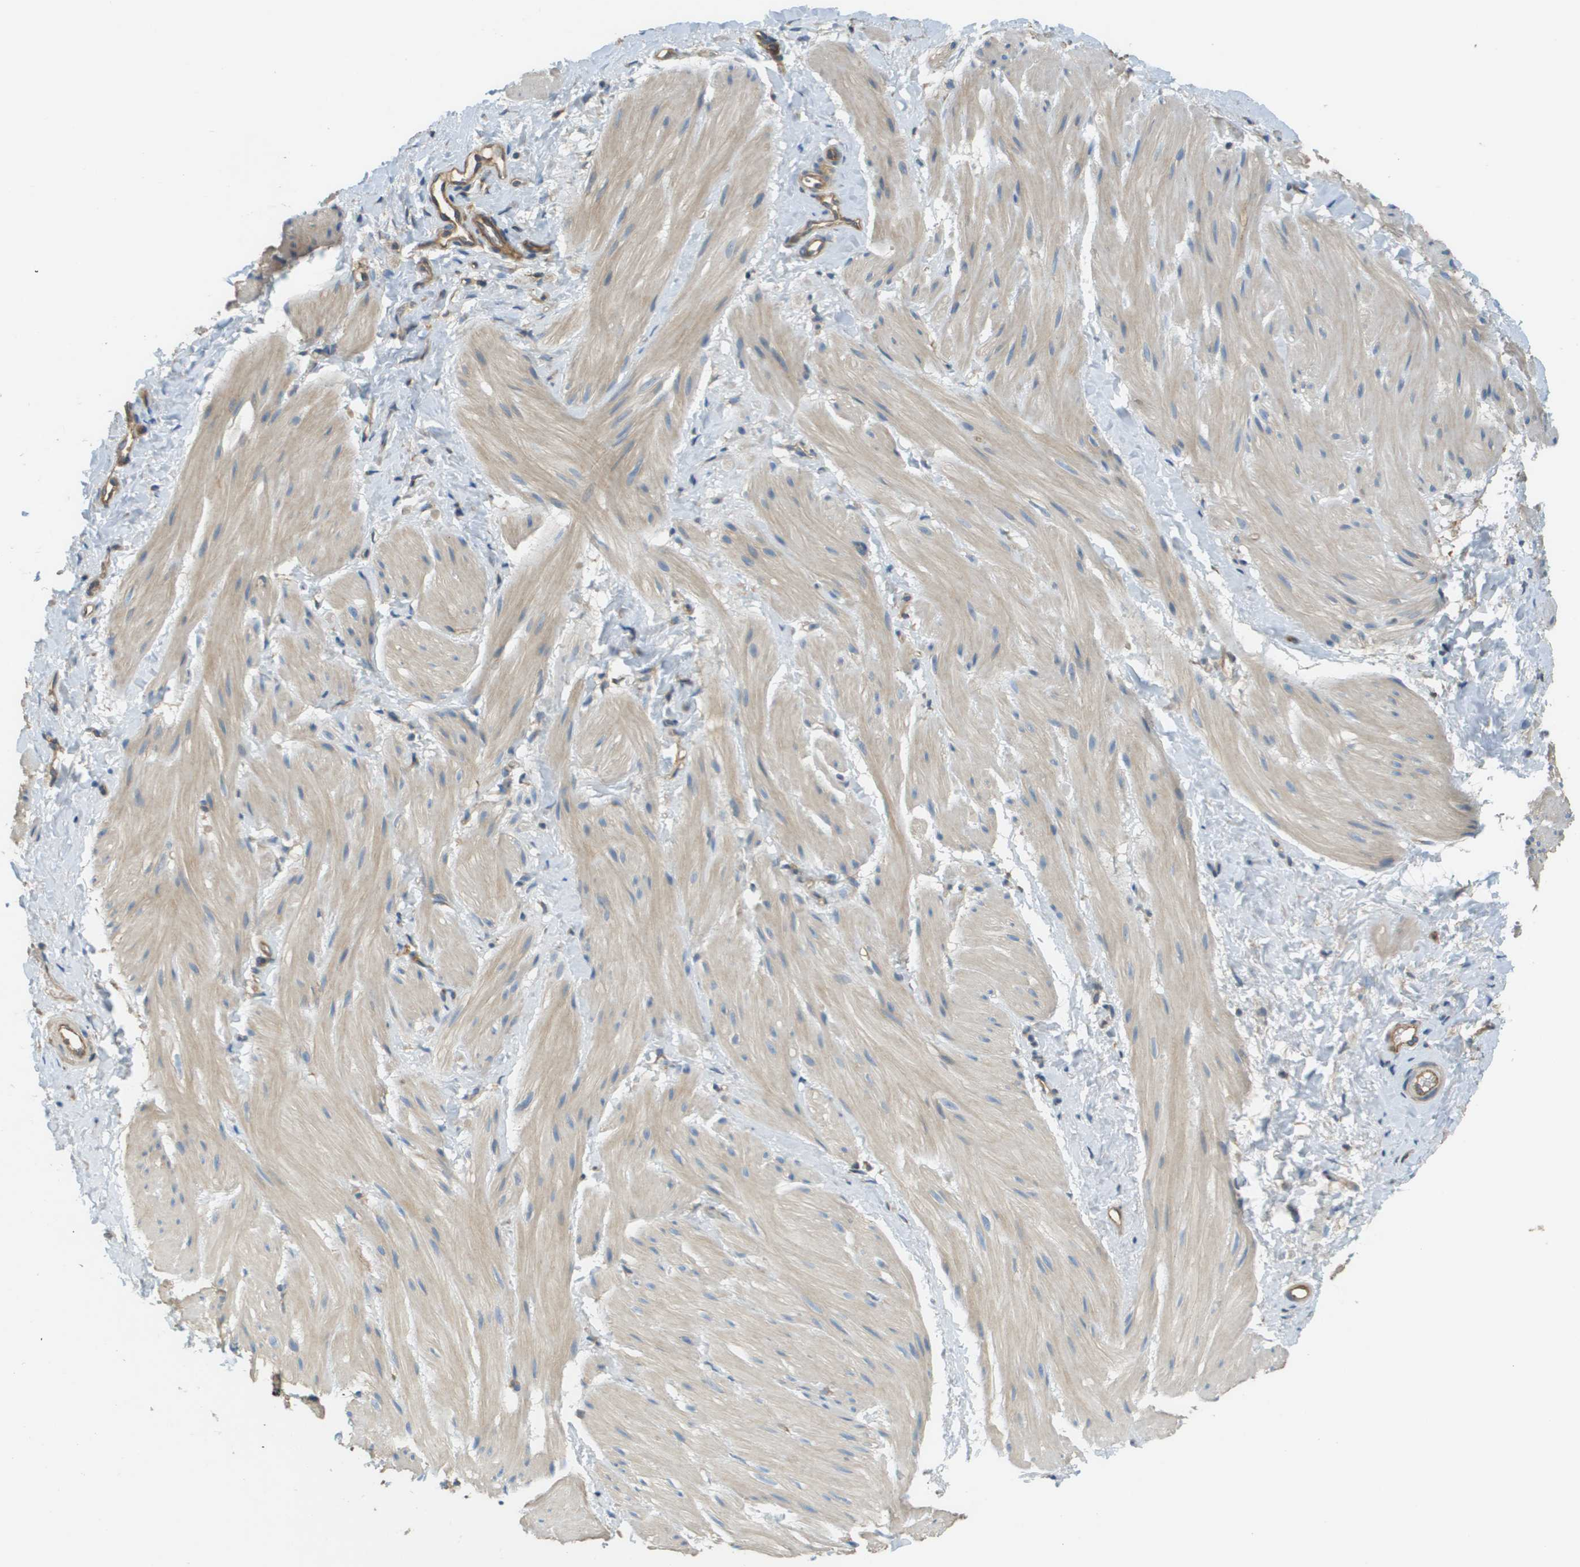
{"staining": {"intensity": "weak", "quantity": "25%-75%", "location": "cytoplasmic/membranous"}, "tissue": "smooth muscle", "cell_type": "Smooth muscle cells", "image_type": "normal", "snomed": [{"axis": "morphology", "description": "Normal tissue, NOS"}, {"axis": "topography", "description": "Smooth muscle"}], "caption": "IHC (DAB) staining of benign human smooth muscle shows weak cytoplasmic/membranous protein expression in approximately 25%-75% of smooth muscle cells. (DAB = brown stain, brightfield microscopy at high magnification).", "gene": "DNAJB11", "patient": {"sex": "male", "age": 16}}